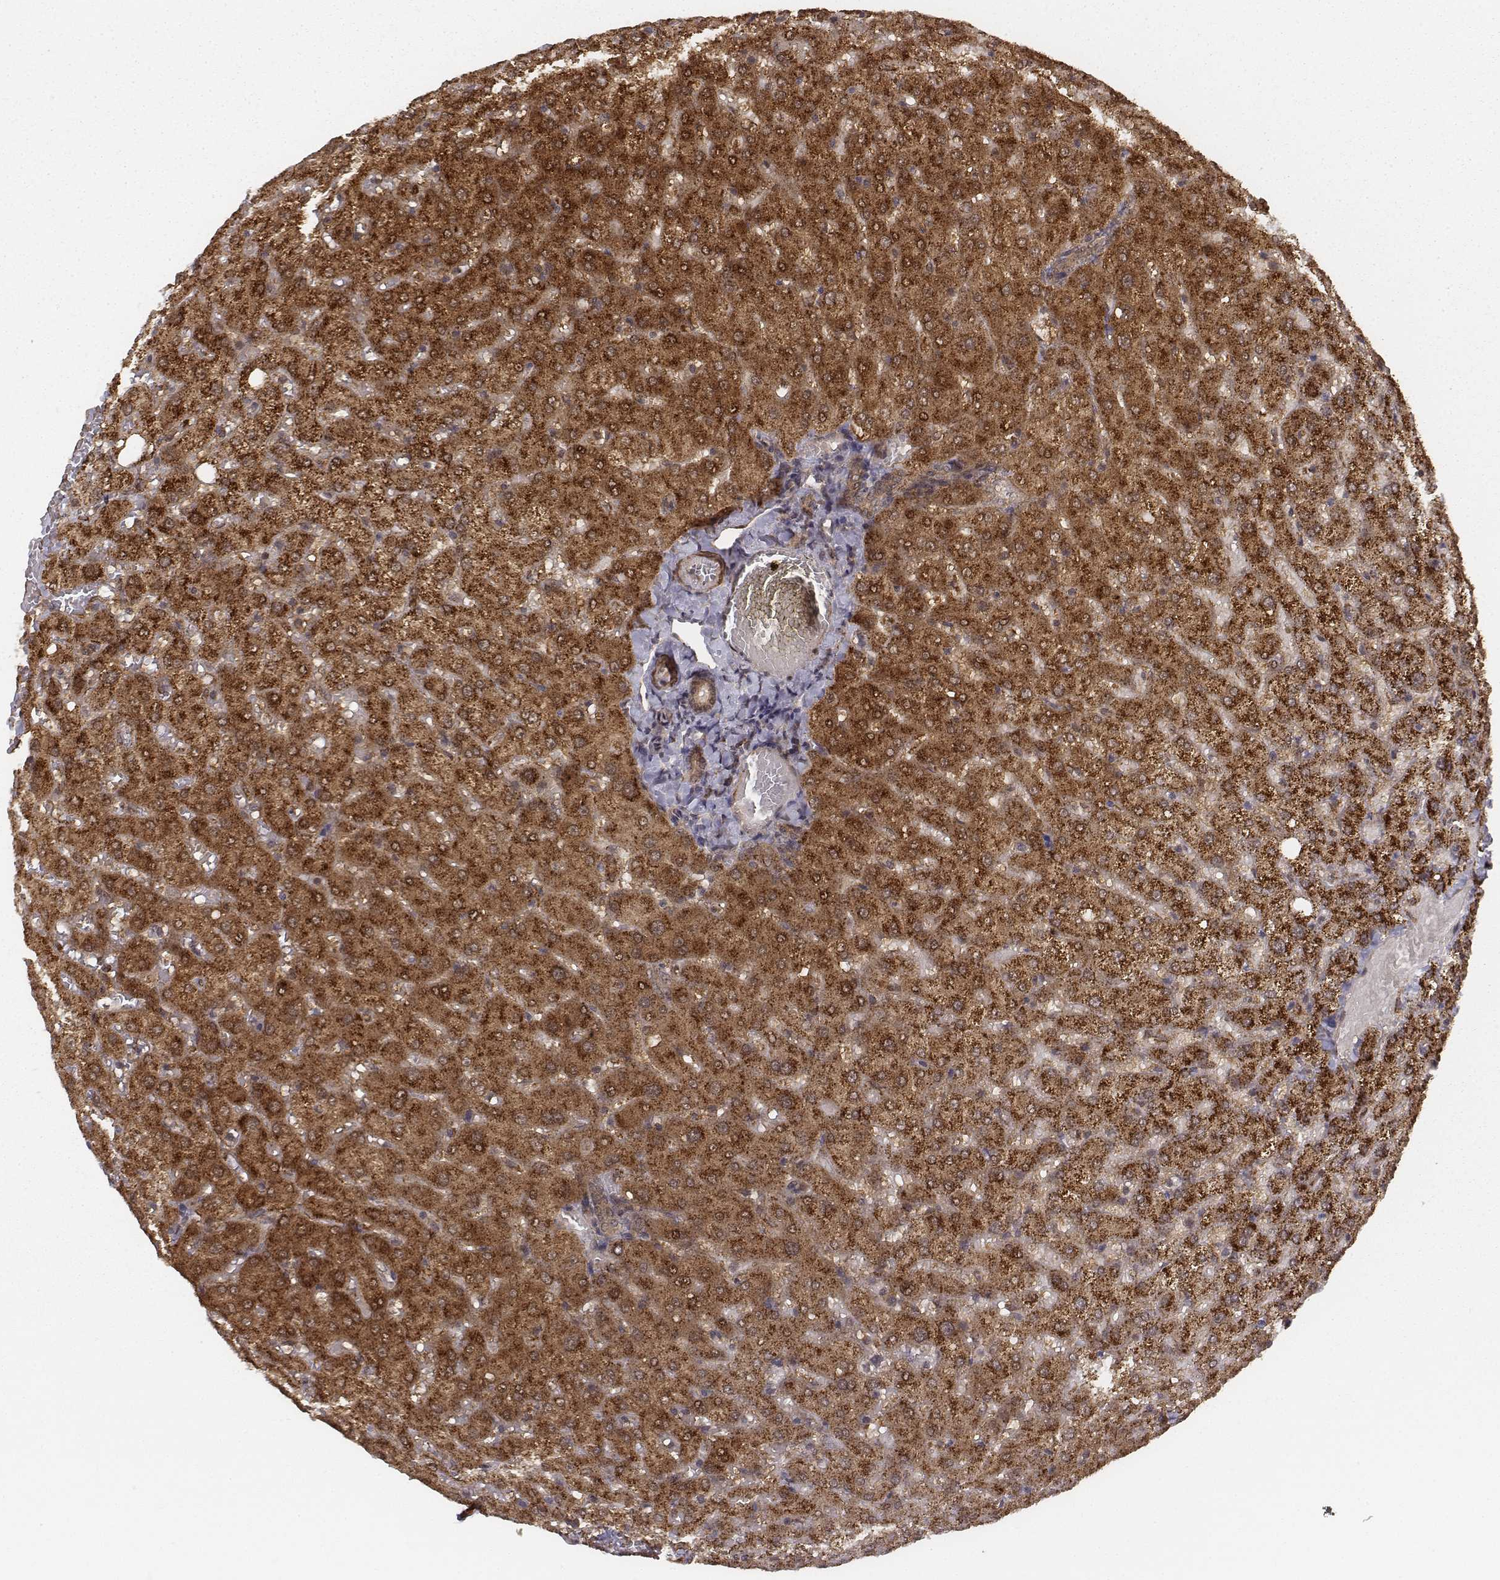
{"staining": {"intensity": "moderate", "quantity": ">75%", "location": "cytoplasmic/membranous"}, "tissue": "liver", "cell_type": "Cholangiocytes", "image_type": "normal", "snomed": [{"axis": "morphology", "description": "Normal tissue, NOS"}, {"axis": "topography", "description": "Liver"}], "caption": "The micrograph exhibits staining of benign liver, revealing moderate cytoplasmic/membranous protein positivity (brown color) within cholangiocytes. Nuclei are stained in blue.", "gene": "ZFYVE19", "patient": {"sex": "female", "age": 50}}